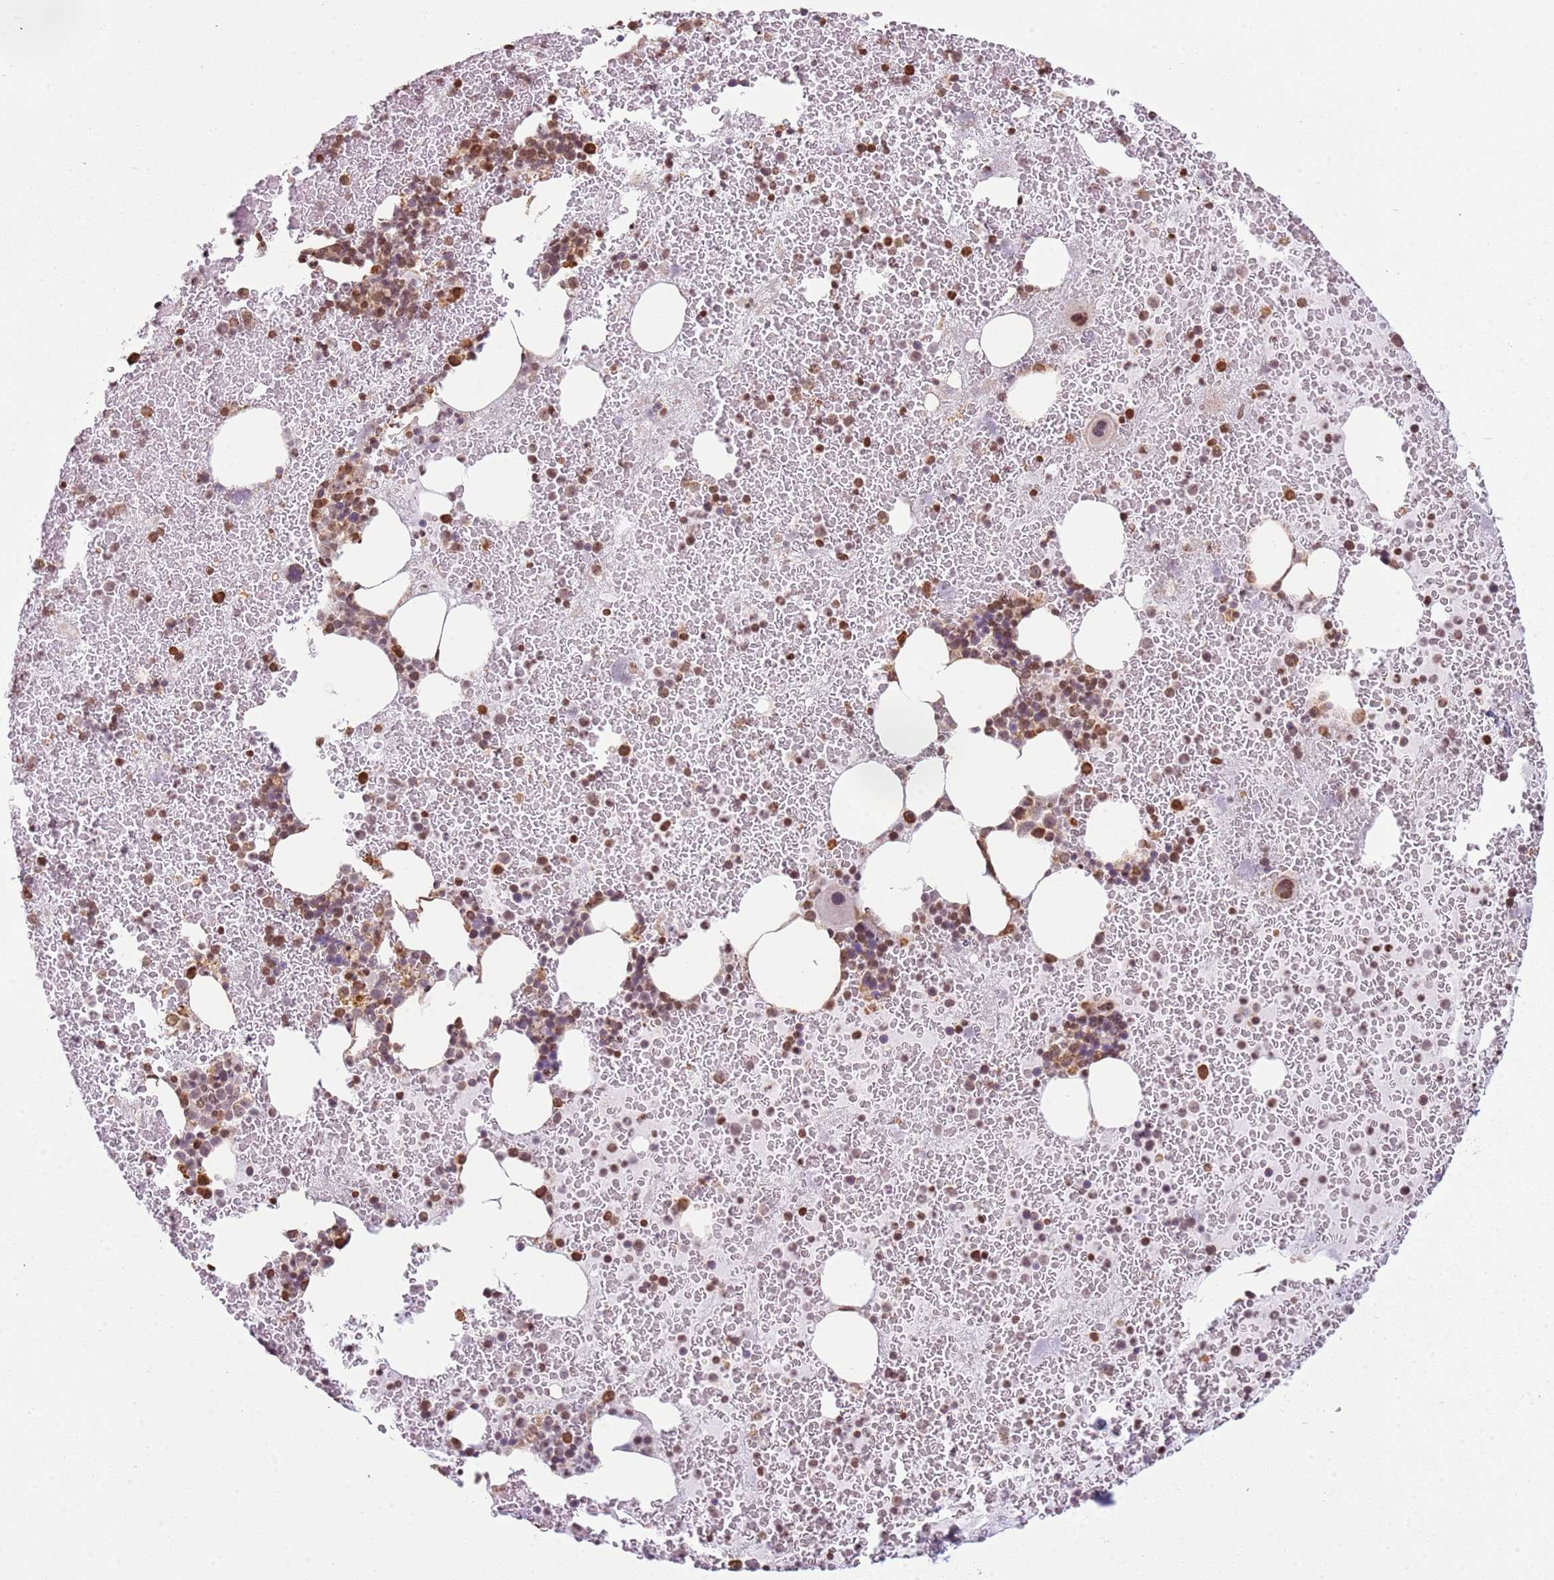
{"staining": {"intensity": "weak", "quantity": "25%-75%", "location": "cytoplasmic/membranous"}, "tissue": "bone marrow", "cell_type": "Hematopoietic cells", "image_type": "normal", "snomed": [{"axis": "morphology", "description": "Normal tissue, NOS"}, {"axis": "topography", "description": "Bone marrow"}], "caption": "Immunohistochemical staining of unremarkable bone marrow exhibits weak cytoplasmic/membranous protein positivity in about 25%-75% of hematopoietic cells.", "gene": "SCAF1", "patient": {"sex": "male", "age": 26}}